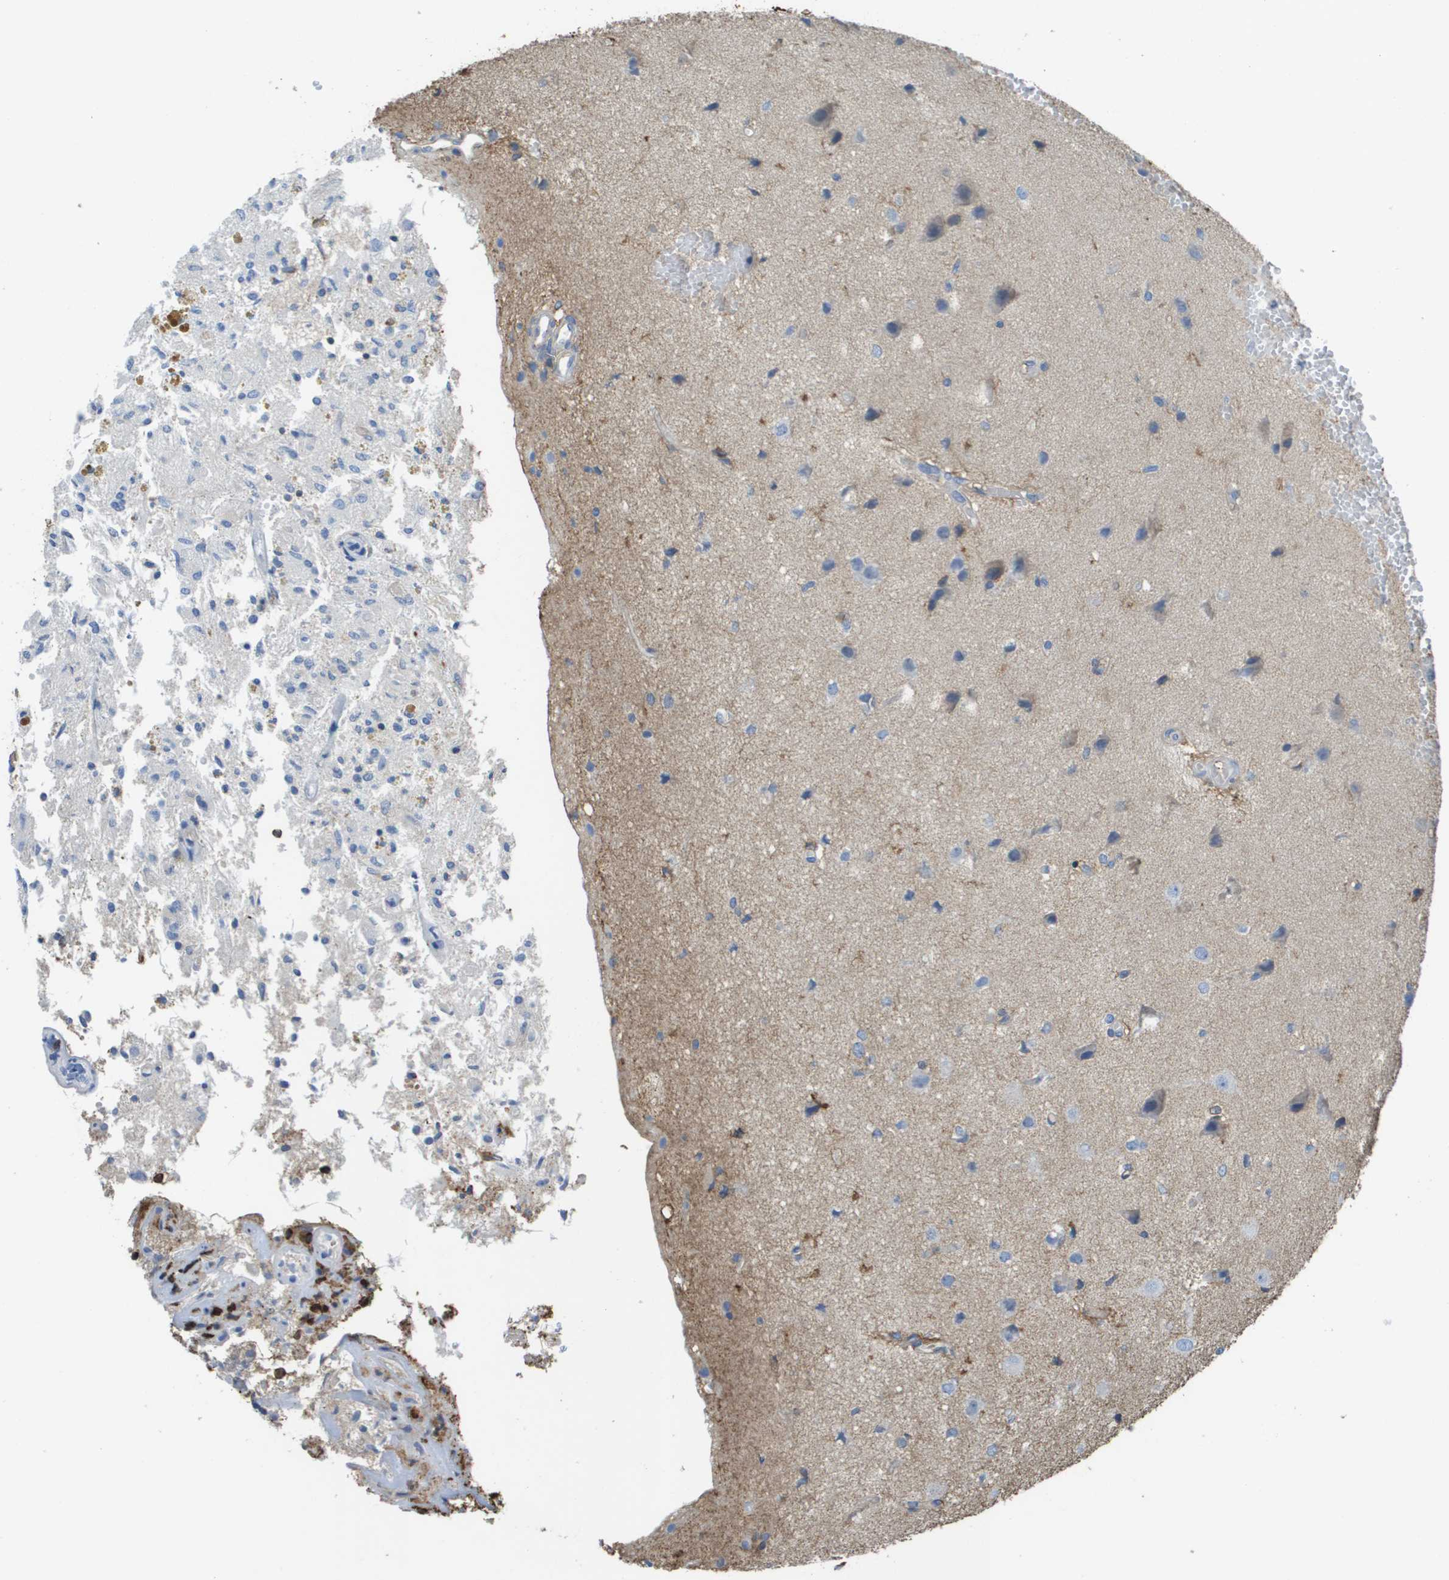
{"staining": {"intensity": "negative", "quantity": "none", "location": "none"}, "tissue": "glioma", "cell_type": "Tumor cells", "image_type": "cancer", "snomed": [{"axis": "morphology", "description": "Glioma, malignant, High grade"}, {"axis": "topography", "description": "Brain"}], "caption": "A histopathology image of human glioma is negative for staining in tumor cells. The staining was performed using DAB to visualize the protein expression in brown, while the nuclei were stained in blue with hematoxylin (Magnification: 20x).", "gene": "PASK", "patient": {"sex": "female", "age": 59}}